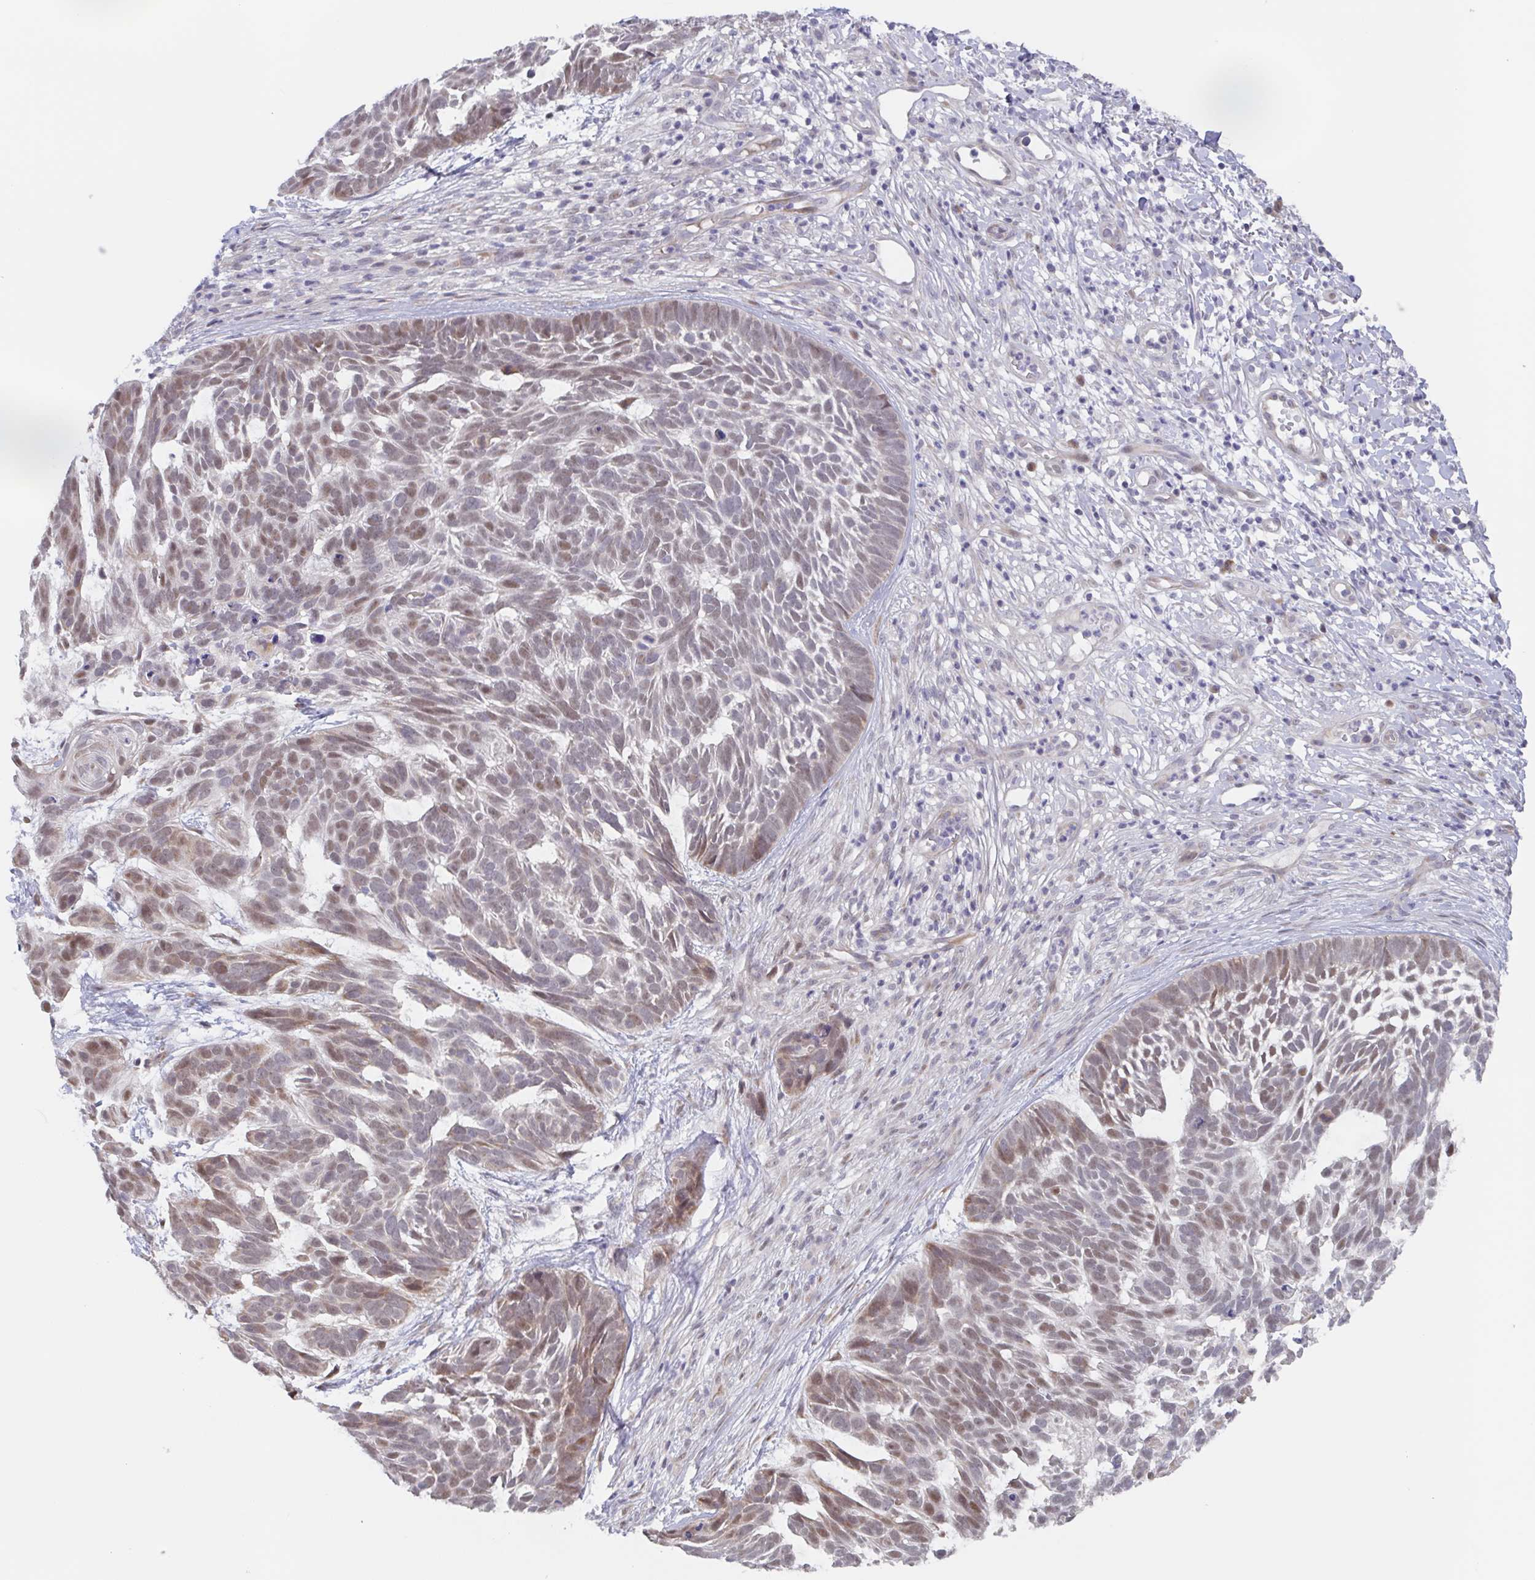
{"staining": {"intensity": "weak", "quantity": ">75%", "location": "nuclear"}, "tissue": "skin cancer", "cell_type": "Tumor cells", "image_type": "cancer", "snomed": [{"axis": "morphology", "description": "Basal cell carcinoma"}, {"axis": "topography", "description": "Skin"}], "caption": "IHC histopathology image of neoplastic tissue: human skin cancer (basal cell carcinoma) stained using immunohistochemistry displays low levels of weak protein expression localized specifically in the nuclear of tumor cells, appearing as a nuclear brown color.", "gene": "POU2F3", "patient": {"sex": "male", "age": 78}}